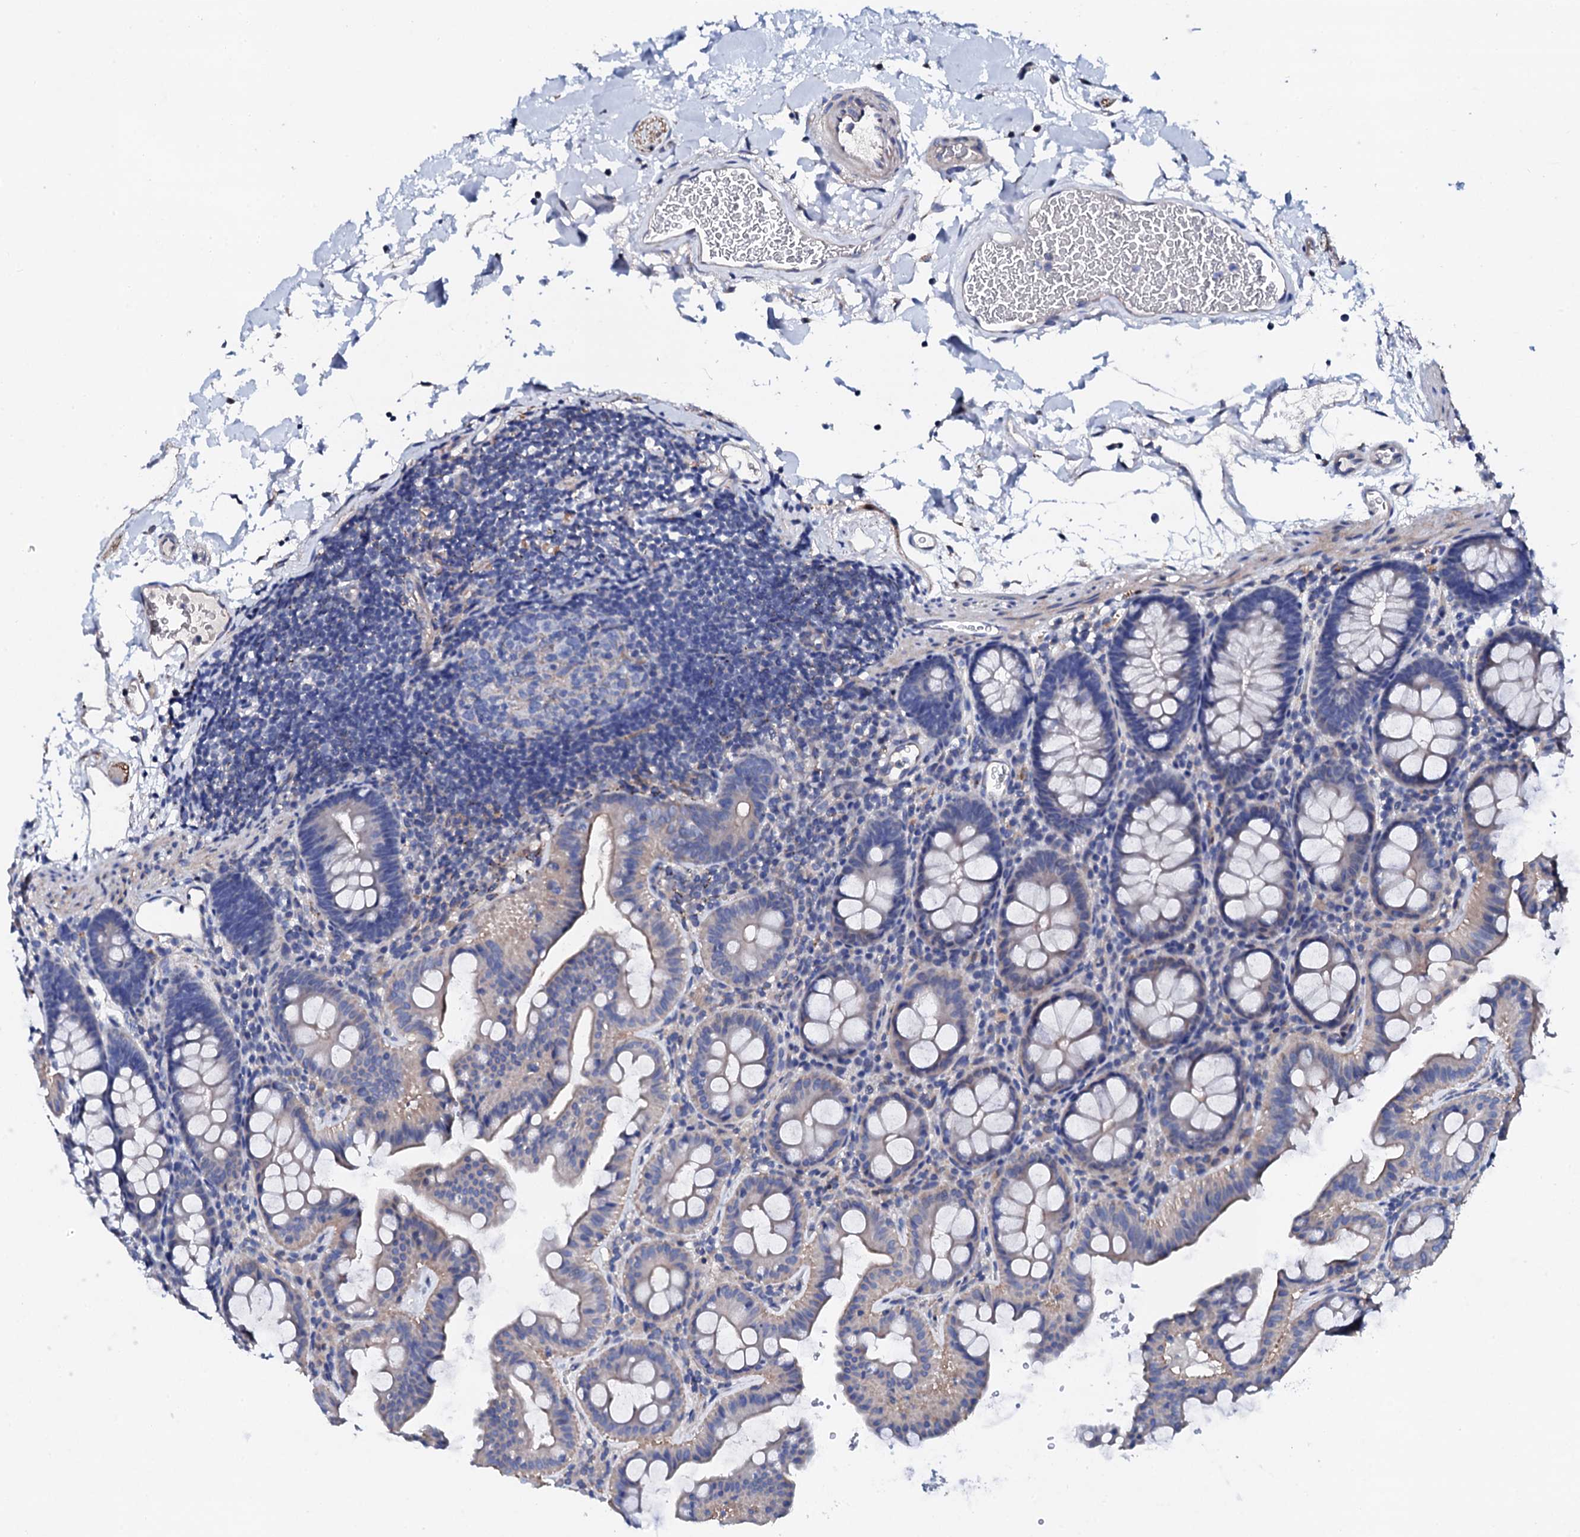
{"staining": {"intensity": "negative", "quantity": "none", "location": "none"}, "tissue": "colon", "cell_type": "Endothelial cells", "image_type": "normal", "snomed": [{"axis": "morphology", "description": "Normal tissue, NOS"}, {"axis": "topography", "description": "Colon"}], "caption": "IHC of unremarkable colon reveals no staining in endothelial cells. (DAB immunohistochemistry (IHC), high magnification).", "gene": "KLHL32", "patient": {"sex": "male", "age": 75}}